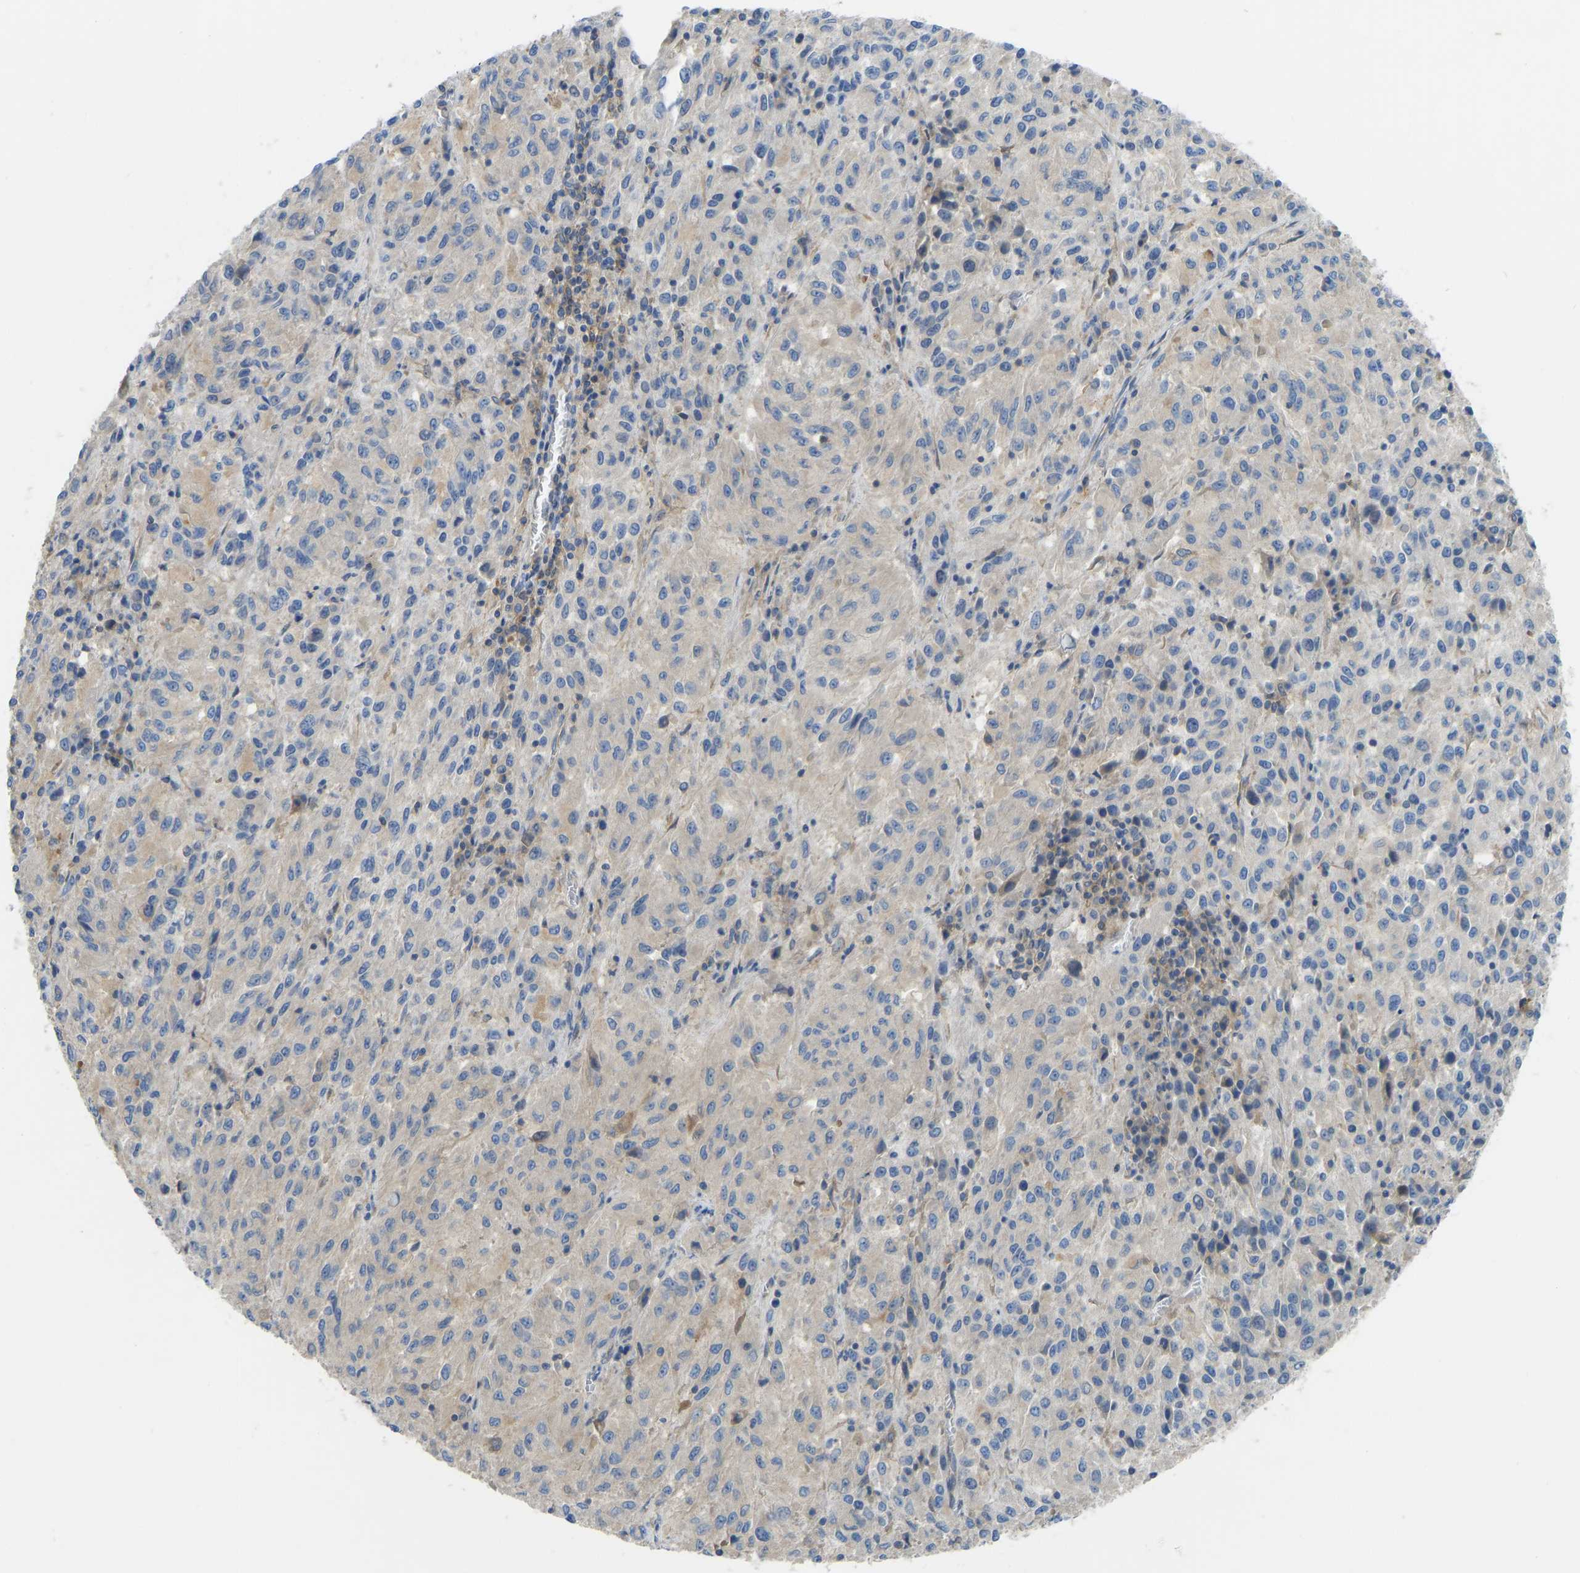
{"staining": {"intensity": "negative", "quantity": "none", "location": "none"}, "tissue": "melanoma", "cell_type": "Tumor cells", "image_type": "cancer", "snomed": [{"axis": "morphology", "description": "Malignant melanoma, Metastatic site"}, {"axis": "topography", "description": "Lung"}], "caption": "Immunohistochemistry (IHC) of human melanoma demonstrates no positivity in tumor cells.", "gene": "PPP3CA", "patient": {"sex": "male", "age": 64}}